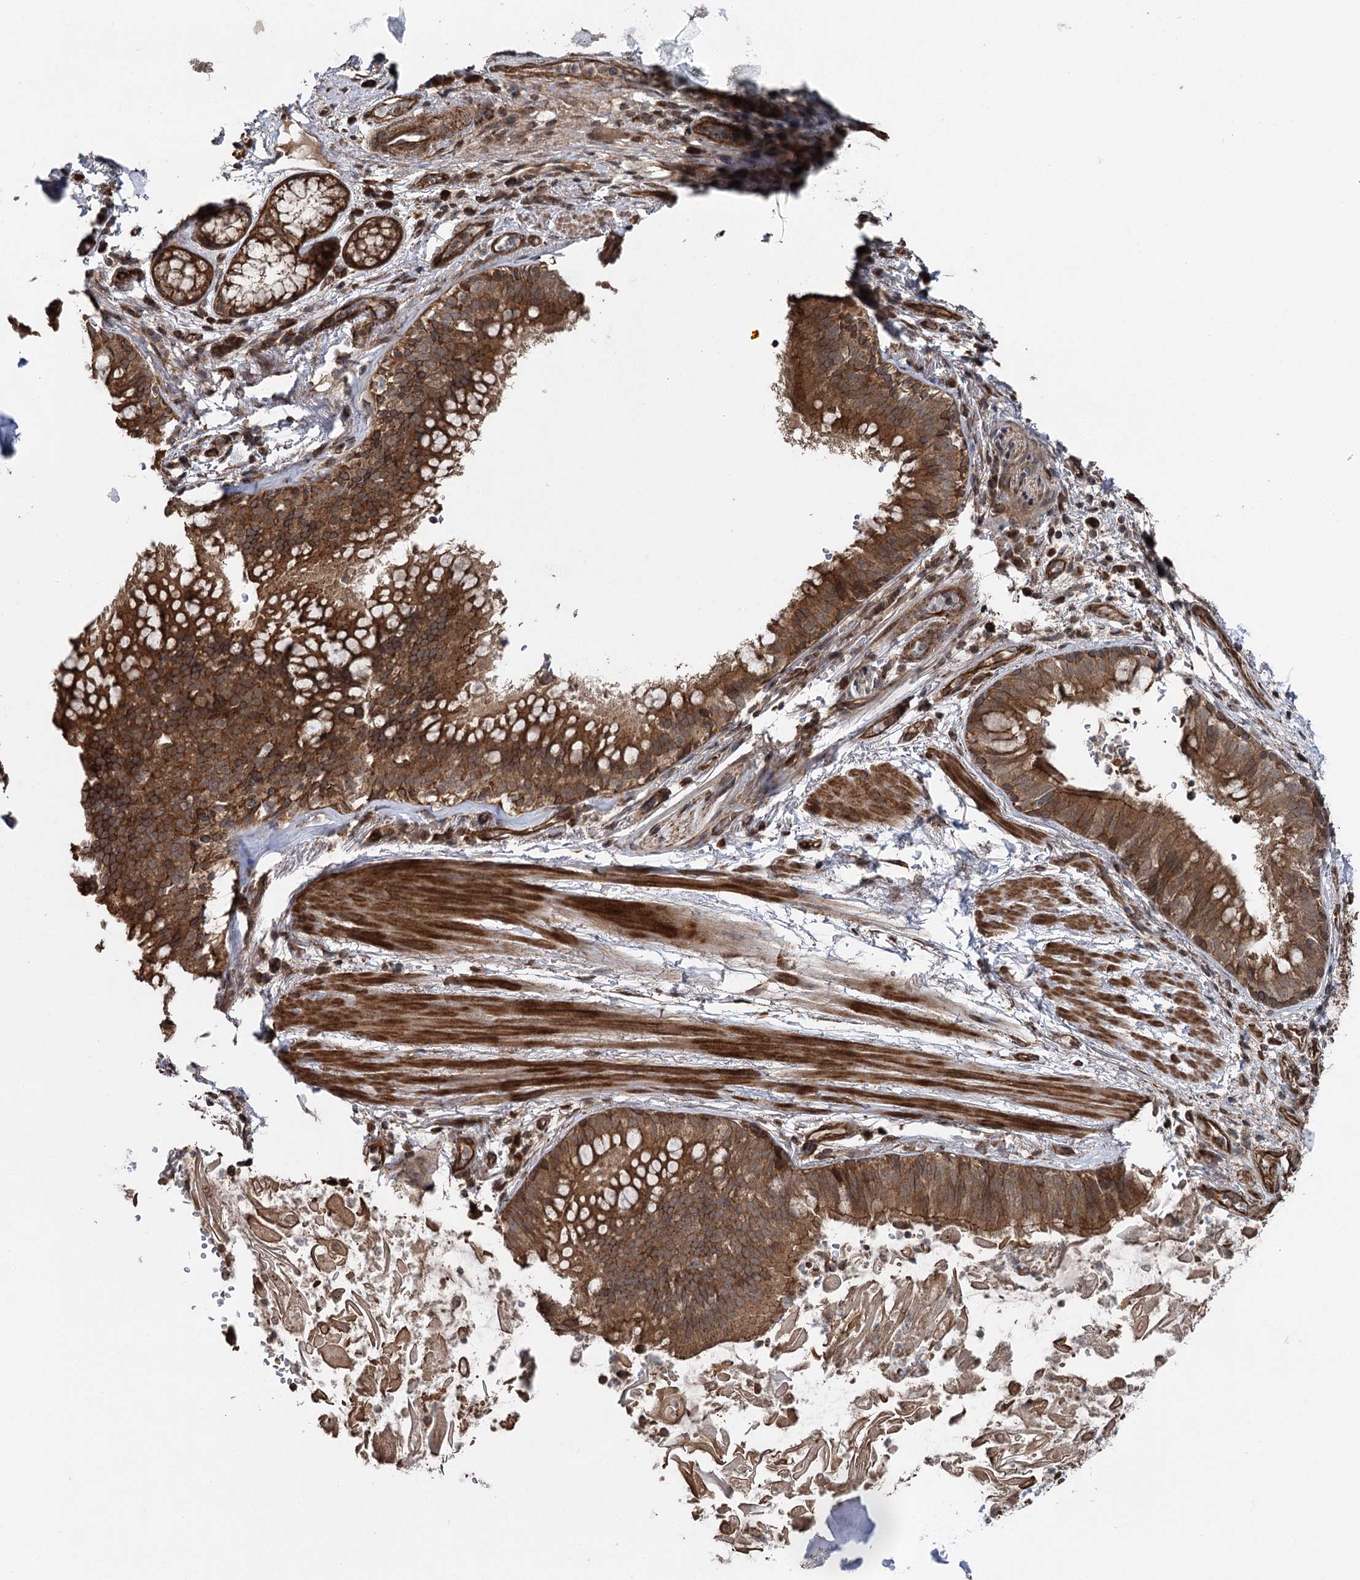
{"staining": {"intensity": "moderate", "quantity": ">75%", "location": "cytoplasmic/membranous"}, "tissue": "adipose tissue", "cell_type": "Adipocytes", "image_type": "normal", "snomed": [{"axis": "morphology", "description": "Normal tissue, NOS"}, {"axis": "topography", "description": "Lymph node"}, {"axis": "topography", "description": "Cartilage tissue"}, {"axis": "topography", "description": "Bronchus"}], "caption": "Adipose tissue stained with IHC exhibits moderate cytoplasmic/membranous expression in approximately >75% of adipocytes. The staining was performed using DAB, with brown indicating positive protein expression. Nuclei are stained blue with hematoxylin.", "gene": "ITFG2", "patient": {"sex": "male", "age": 63}}